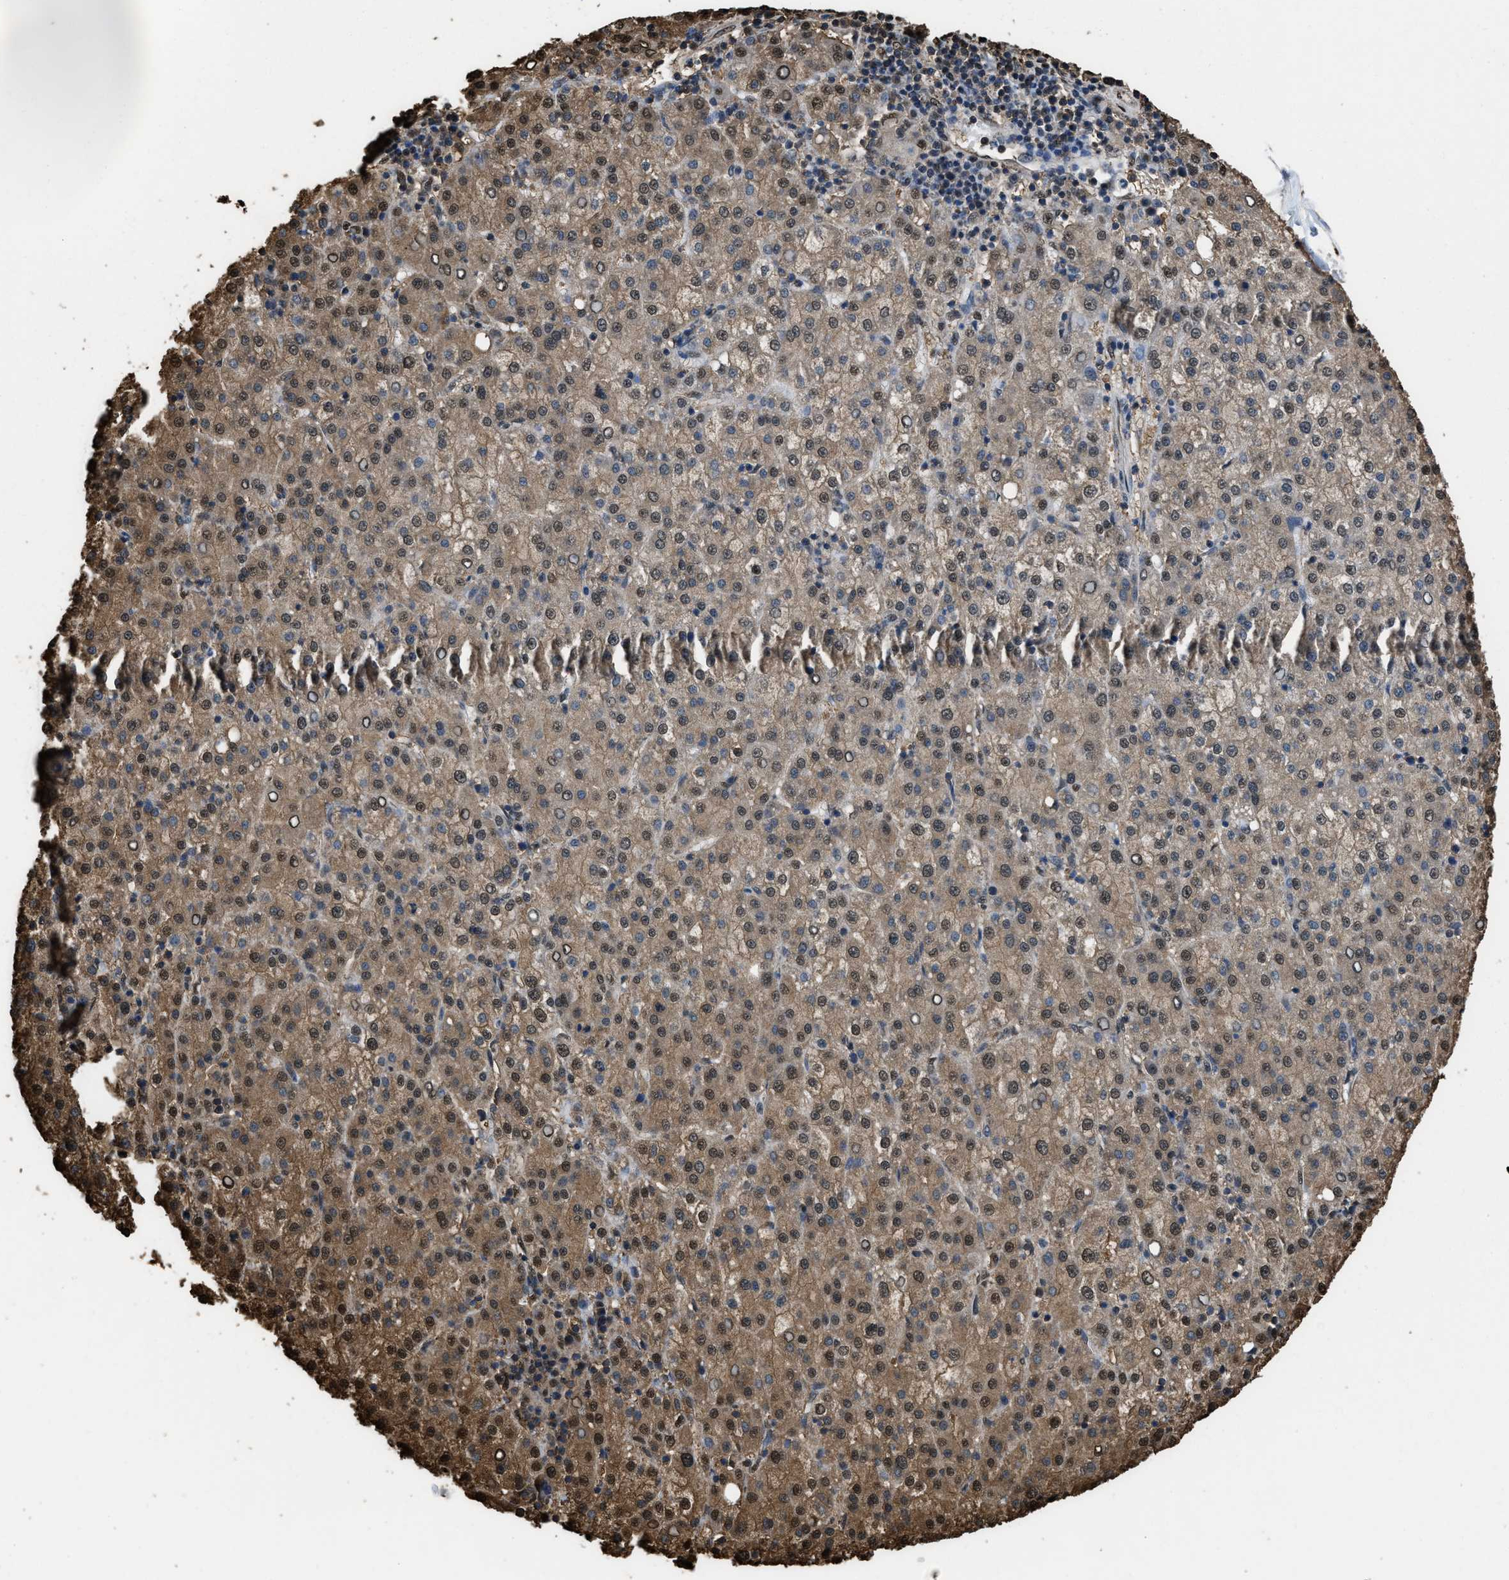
{"staining": {"intensity": "moderate", "quantity": ">75%", "location": "cytoplasmic/membranous,nuclear"}, "tissue": "liver cancer", "cell_type": "Tumor cells", "image_type": "cancer", "snomed": [{"axis": "morphology", "description": "Carcinoma, Hepatocellular, NOS"}, {"axis": "topography", "description": "Liver"}], "caption": "Immunohistochemistry (DAB (3,3'-diaminobenzidine)) staining of human hepatocellular carcinoma (liver) shows moderate cytoplasmic/membranous and nuclear protein staining in approximately >75% of tumor cells.", "gene": "FNTA", "patient": {"sex": "female", "age": 58}}